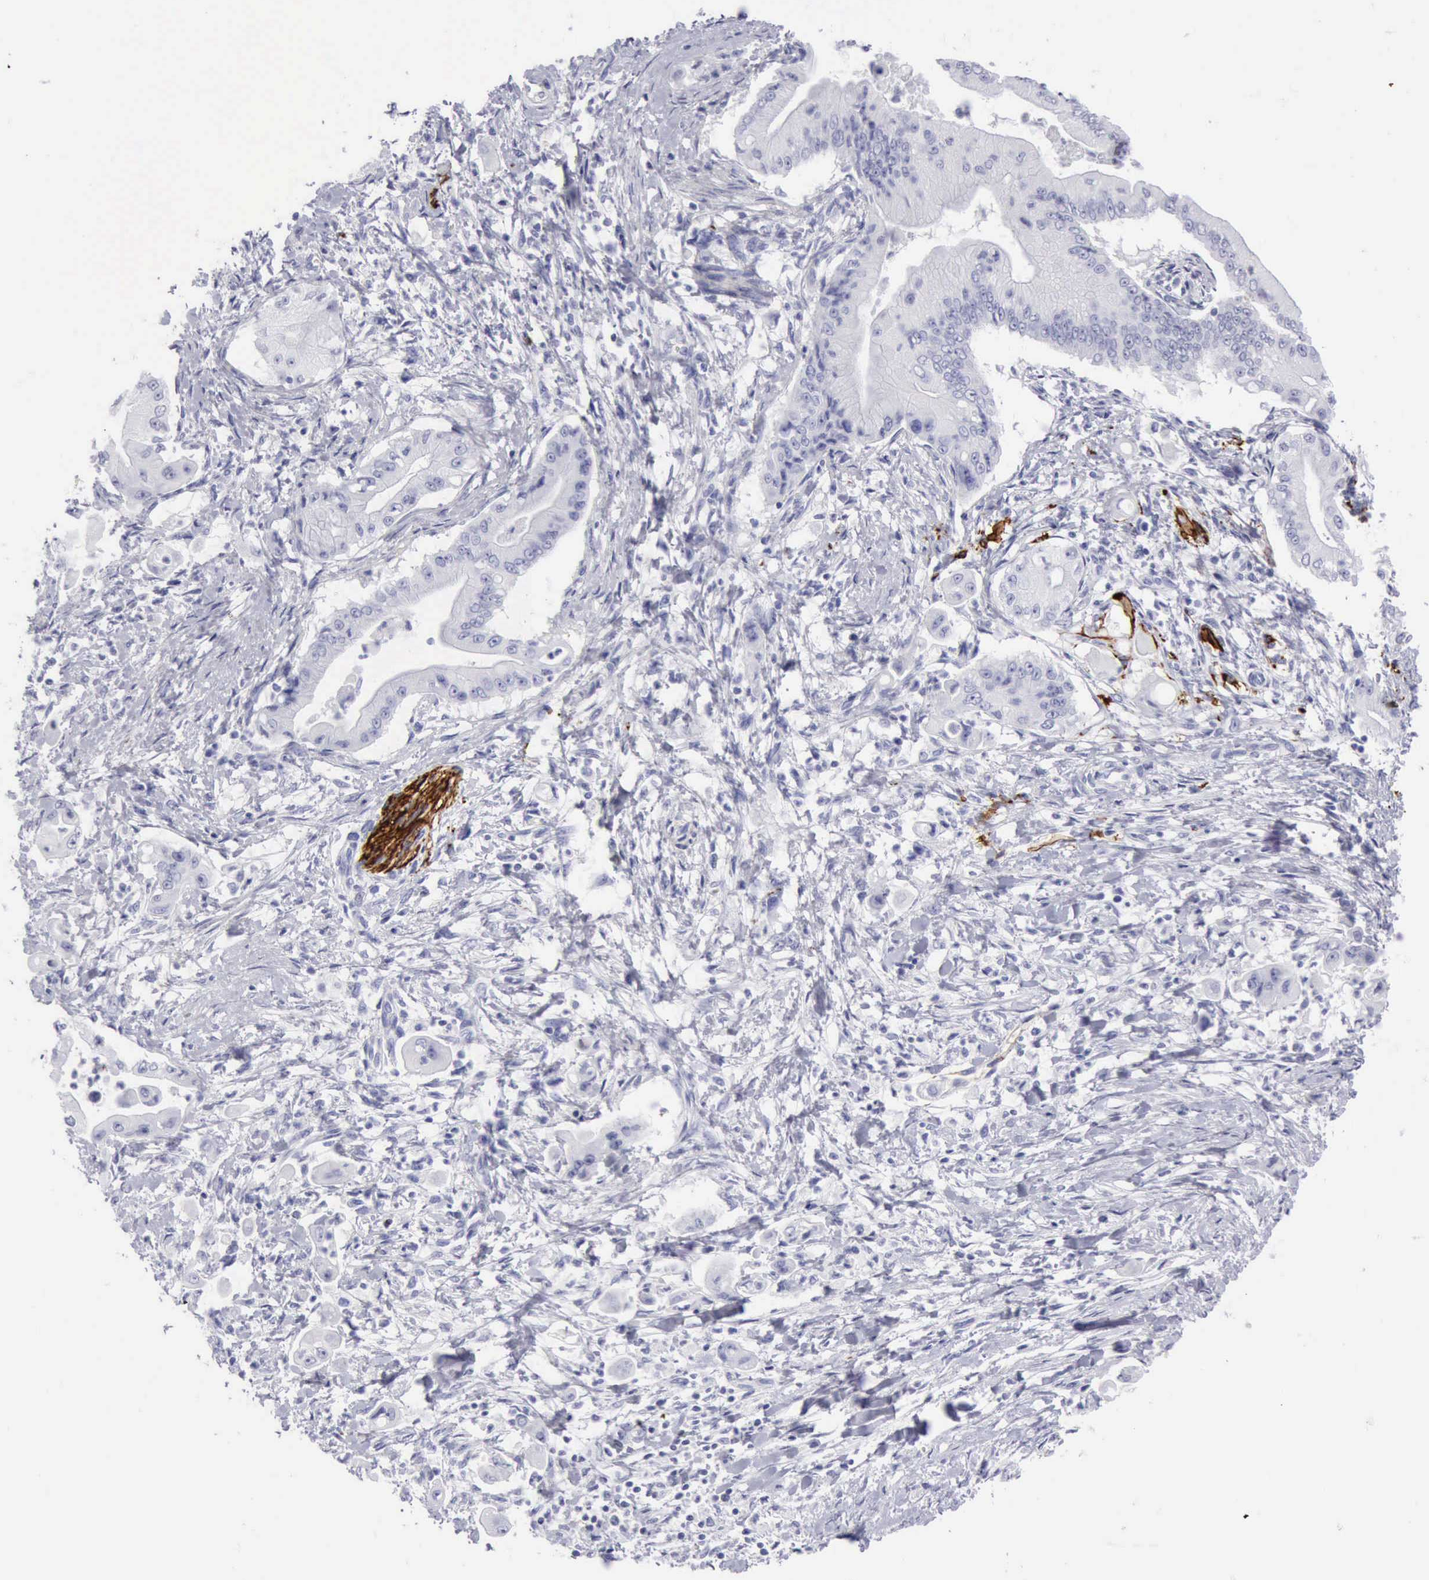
{"staining": {"intensity": "negative", "quantity": "none", "location": "none"}, "tissue": "pancreatic cancer", "cell_type": "Tumor cells", "image_type": "cancer", "snomed": [{"axis": "morphology", "description": "Adenocarcinoma, NOS"}, {"axis": "topography", "description": "Pancreas"}], "caption": "The photomicrograph shows no staining of tumor cells in pancreatic adenocarcinoma. Brightfield microscopy of immunohistochemistry (IHC) stained with DAB (brown) and hematoxylin (blue), captured at high magnification.", "gene": "NCAM1", "patient": {"sex": "male", "age": 62}}